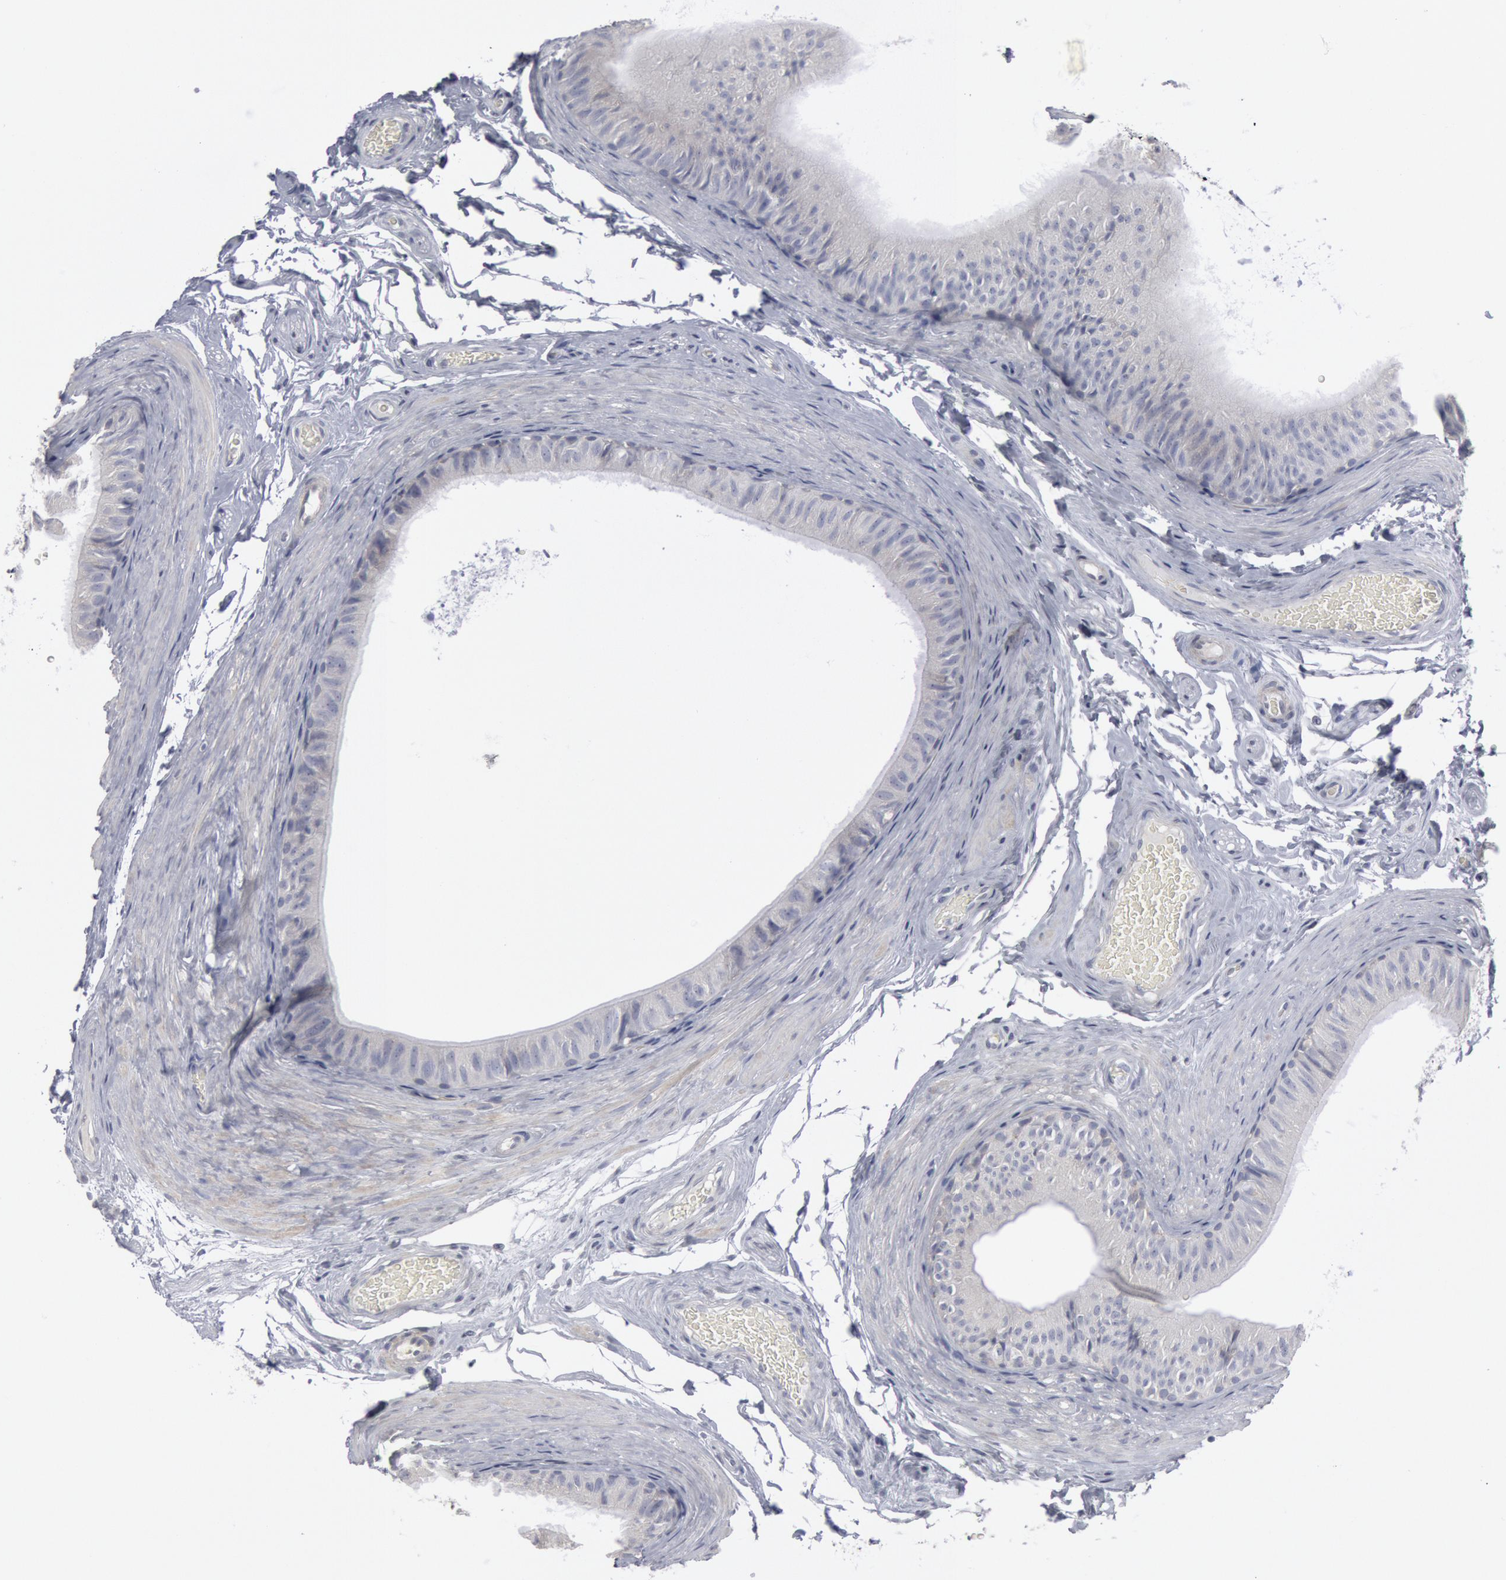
{"staining": {"intensity": "negative", "quantity": "none", "location": "none"}, "tissue": "epididymis", "cell_type": "Glandular cells", "image_type": "normal", "snomed": [{"axis": "morphology", "description": "Normal tissue, NOS"}, {"axis": "topography", "description": "Testis"}, {"axis": "topography", "description": "Epididymis"}], "caption": "This is an immunohistochemistry image of normal epididymis. There is no positivity in glandular cells.", "gene": "DMC1", "patient": {"sex": "male", "age": 36}}